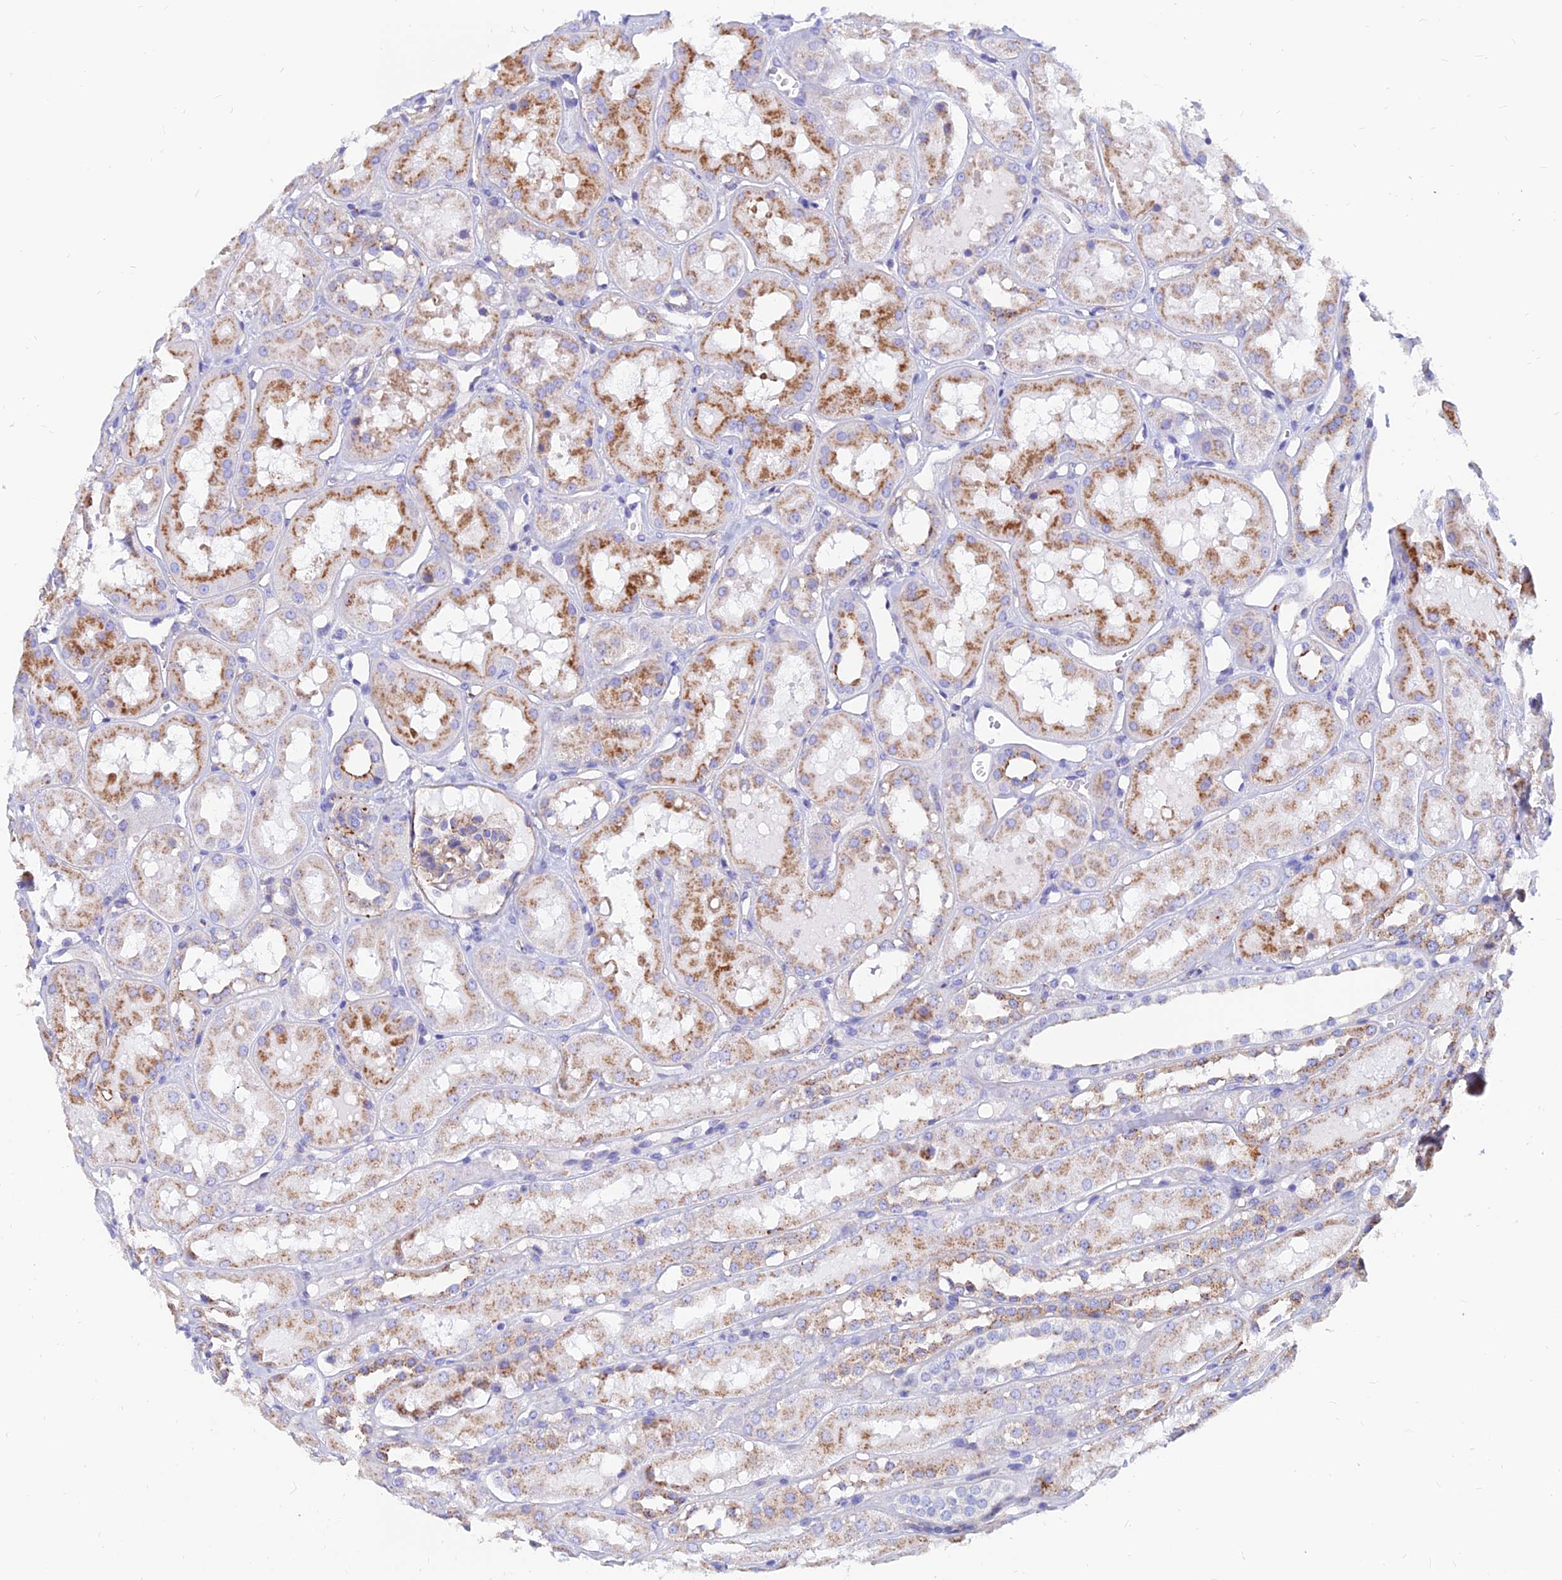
{"staining": {"intensity": "moderate", "quantity": "<25%", "location": "cytoplasmic/membranous"}, "tissue": "kidney", "cell_type": "Cells in glomeruli", "image_type": "normal", "snomed": [{"axis": "morphology", "description": "Normal tissue, NOS"}, {"axis": "topography", "description": "Kidney"}], "caption": "Immunohistochemistry (IHC) (DAB) staining of unremarkable human kidney shows moderate cytoplasmic/membranous protein positivity in about <25% of cells in glomeruli.", "gene": "SPNS1", "patient": {"sex": "male", "age": 16}}